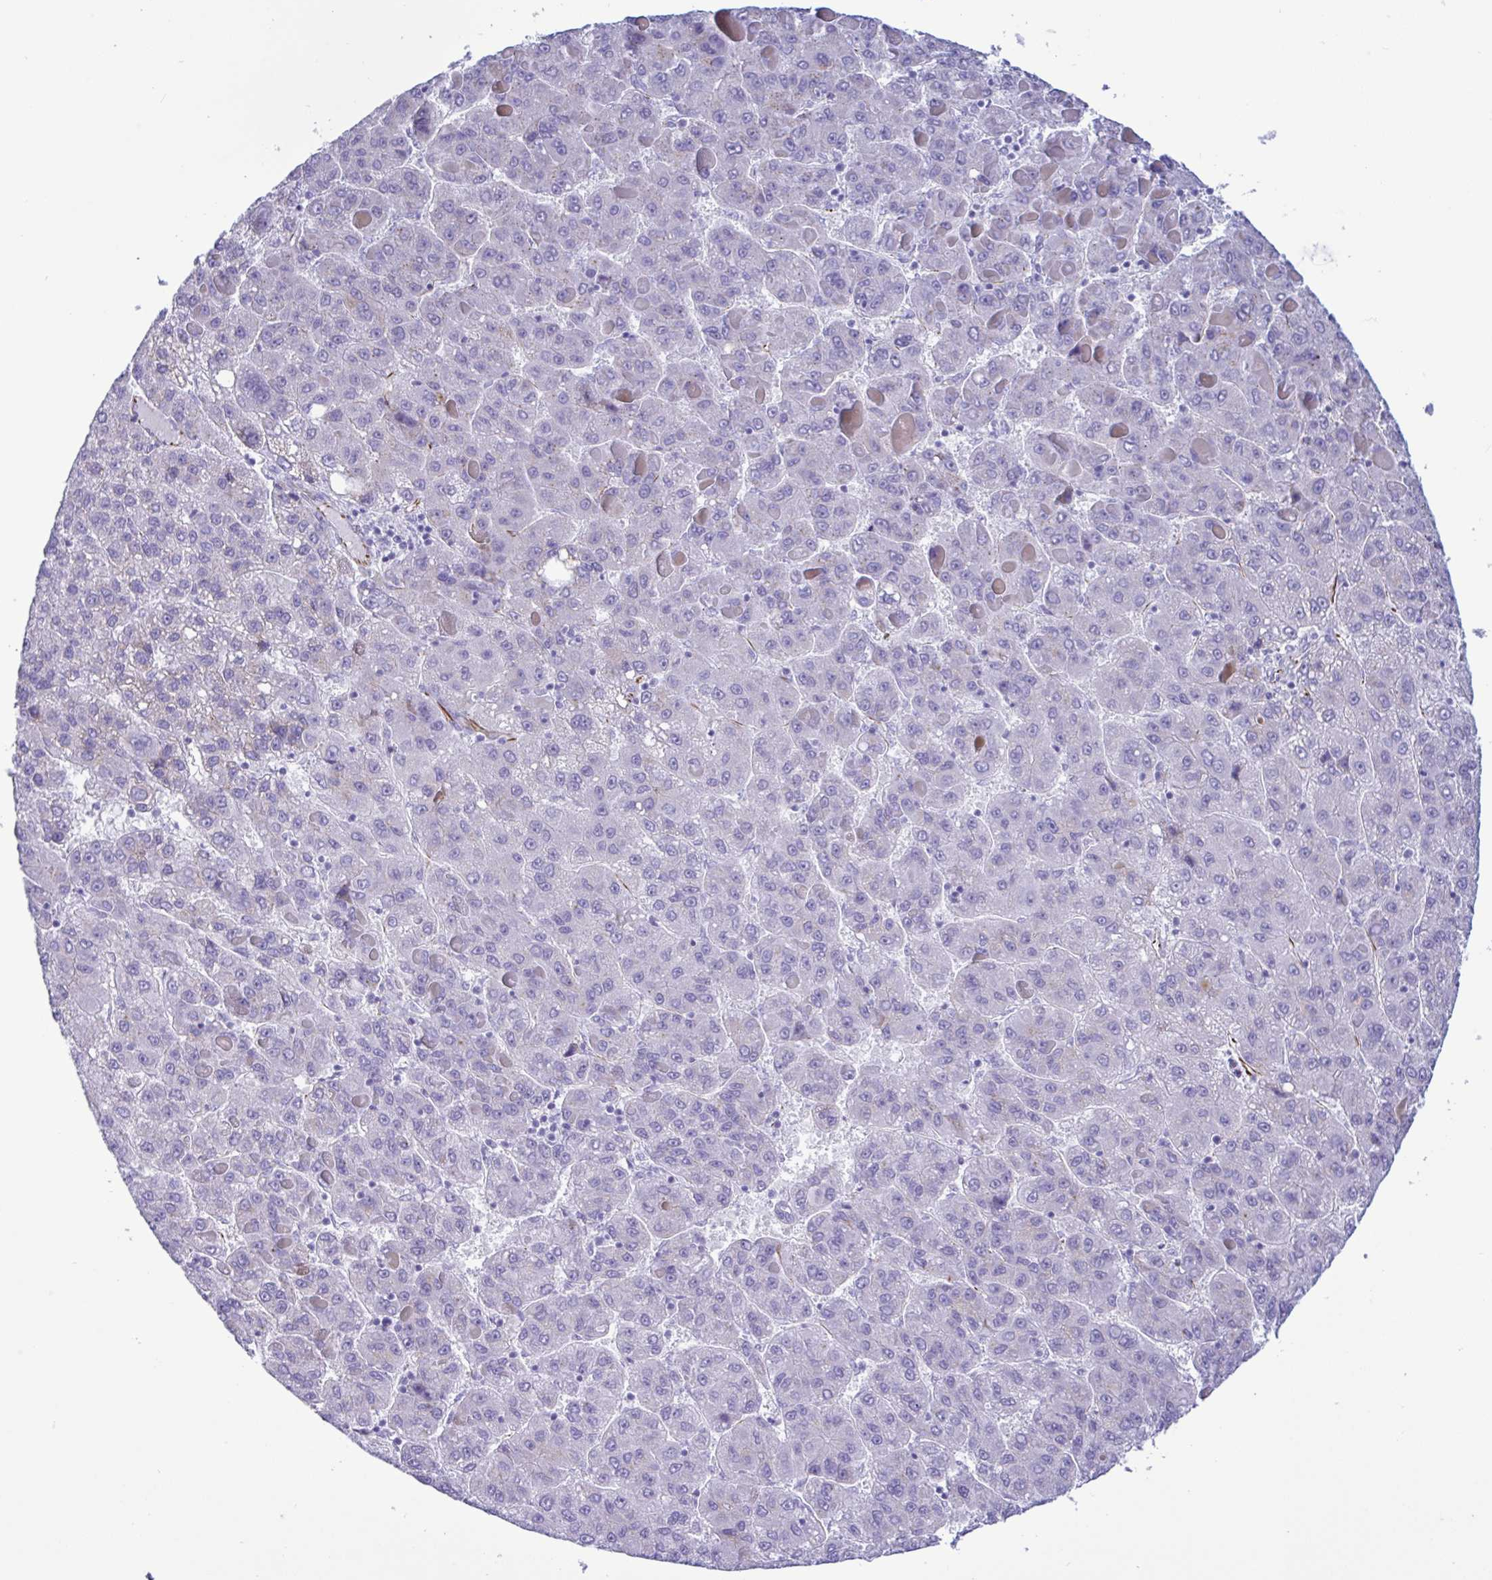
{"staining": {"intensity": "negative", "quantity": "none", "location": "none"}, "tissue": "liver cancer", "cell_type": "Tumor cells", "image_type": "cancer", "snomed": [{"axis": "morphology", "description": "Carcinoma, Hepatocellular, NOS"}, {"axis": "topography", "description": "Liver"}], "caption": "Histopathology image shows no protein positivity in tumor cells of liver cancer tissue. (DAB (3,3'-diaminobenzidine) IHC, high magnification).", "gene": "SMAD5", "patient": {"sex": "female", "age": 82}}